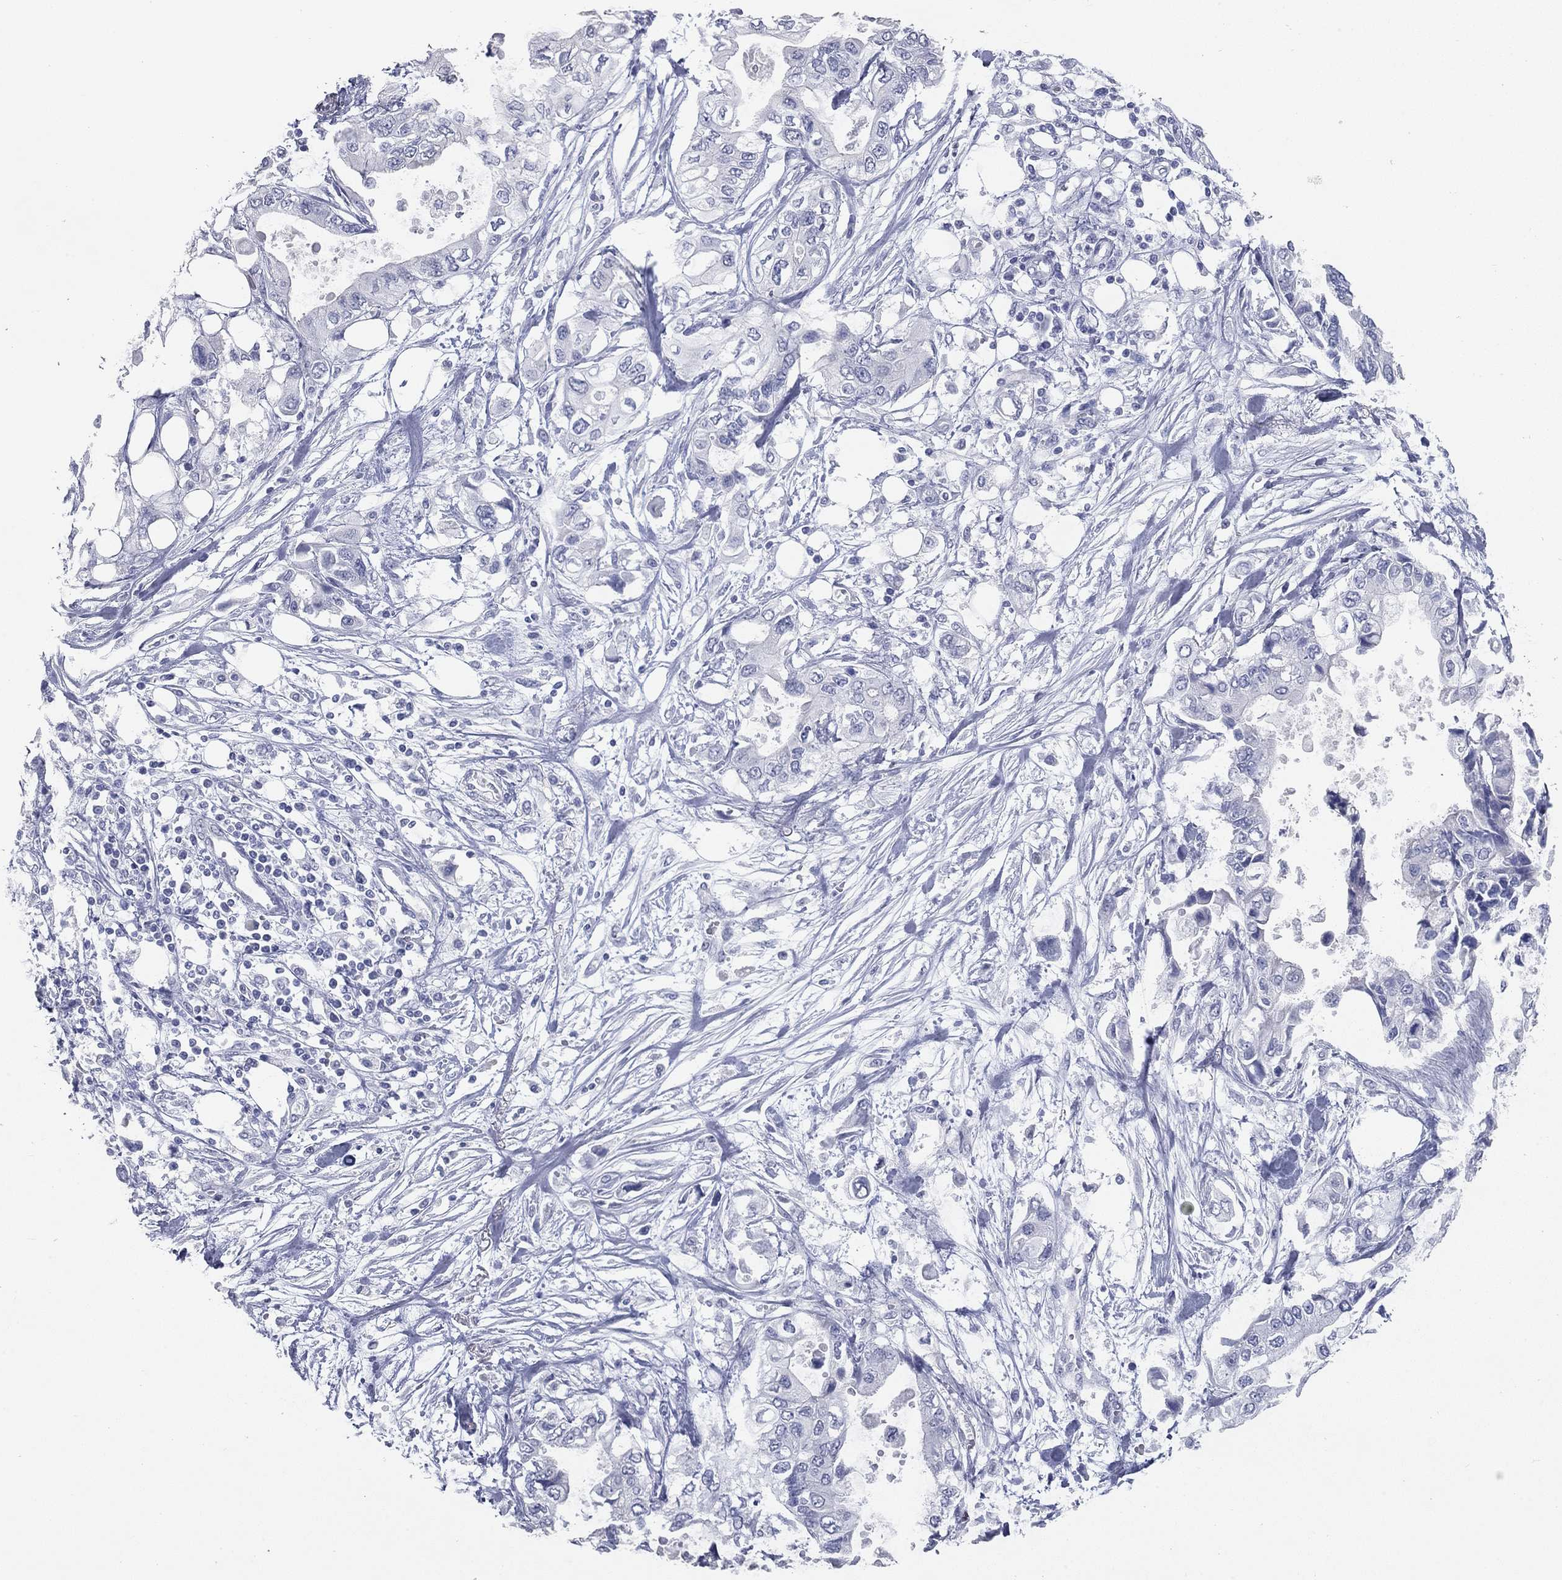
{"staining": {"intensity": "negative", "quantity": "none", "location": "none"}, "tissue": "pancreatic cancer", "cell_type": "Tumor cells", "image_type": "cancer", "snomed": [{"axis": "morphology", "description": "Adenocarcinoma, NOS"}, {"axis": "topography", "description": "Pancreas"}], "caption": "An IHC photomicrograph of pancreatic cancer is shown. There is no staining in tumor cells of pancreatic cancer.", "gene": "TAC1", "patient": {"sex": "female", "age": 63}}